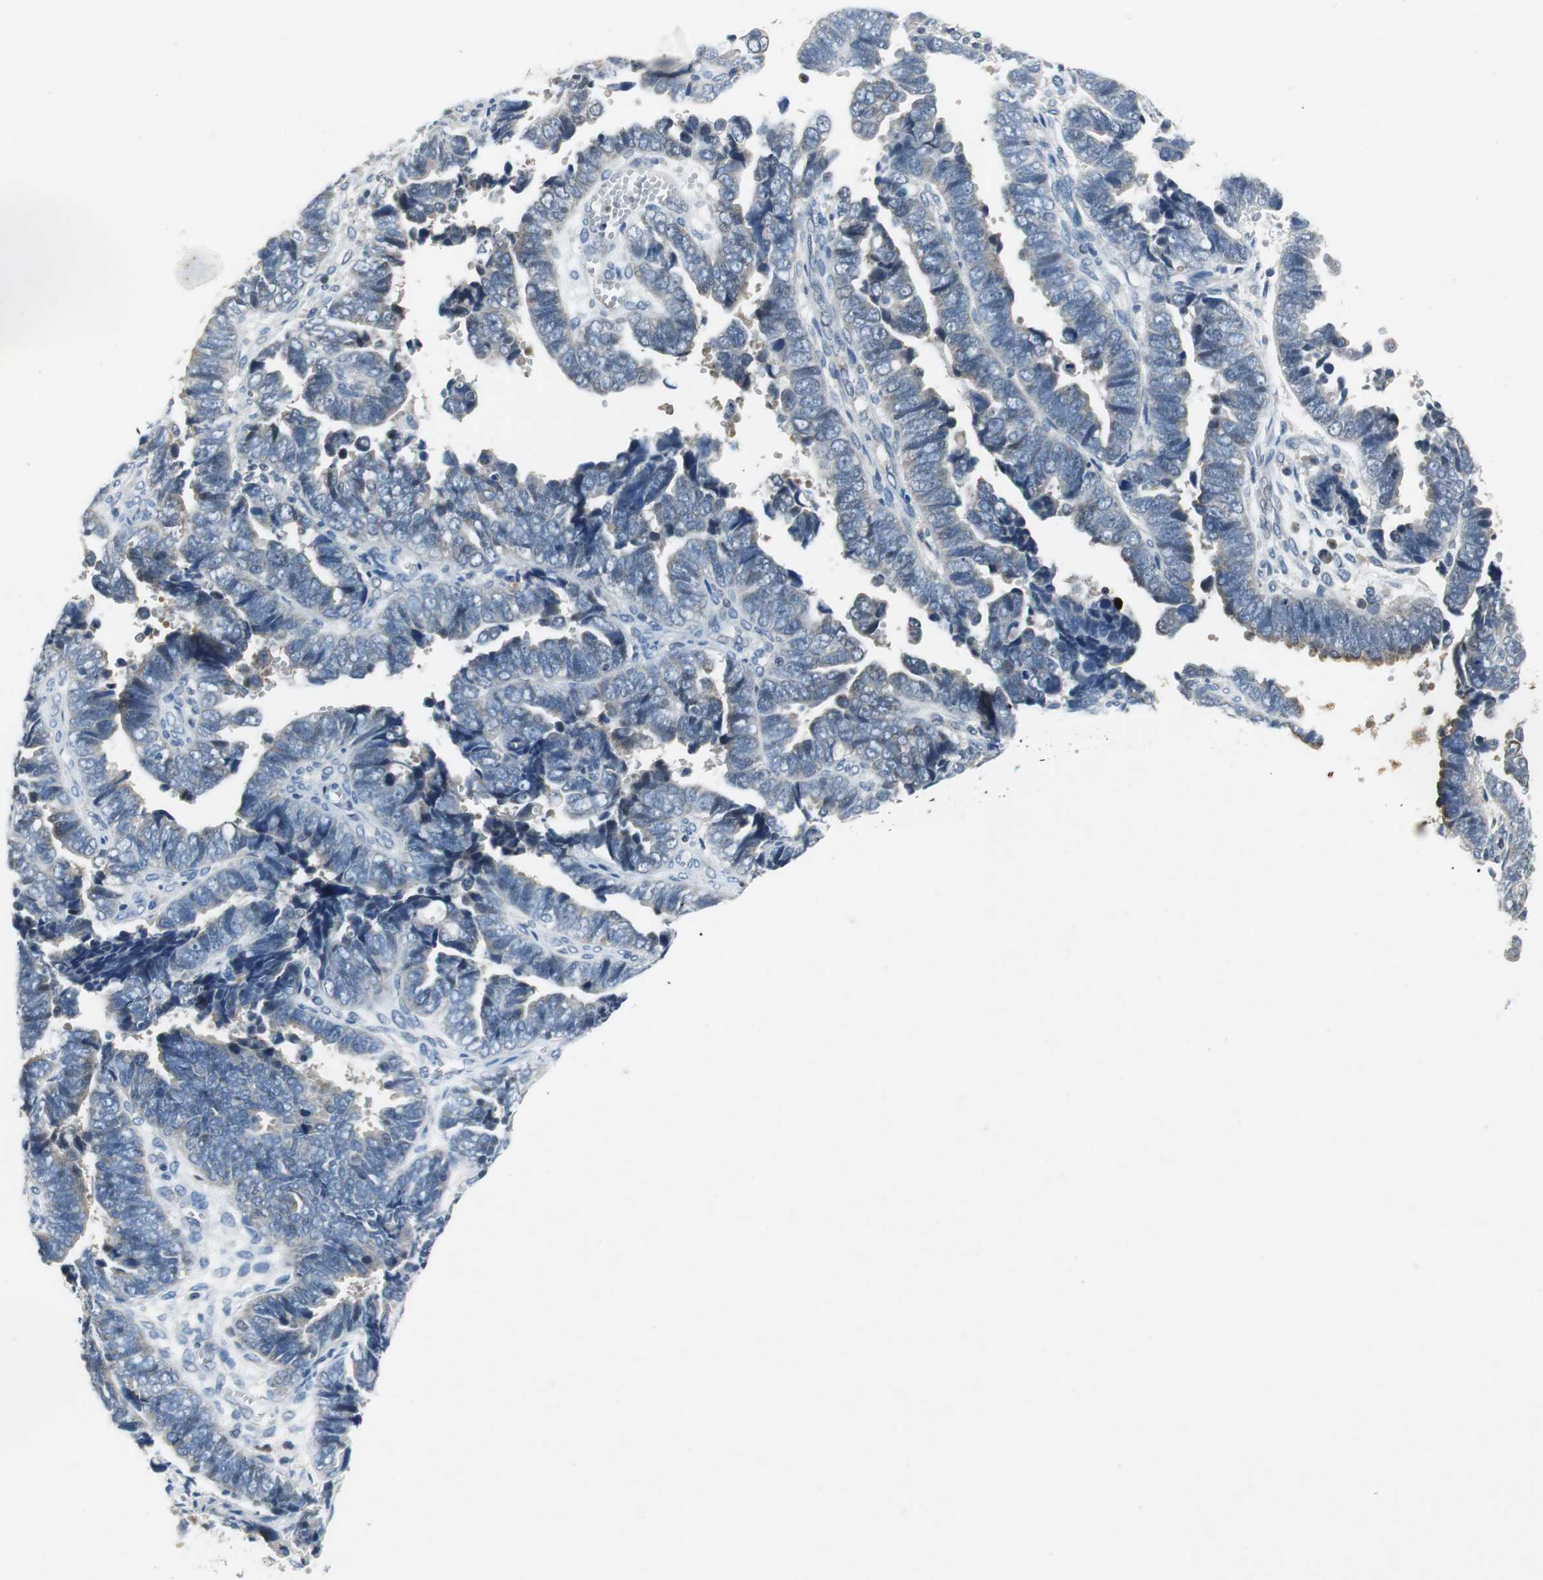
{"staining": {"intensity": "weak", "quantity": "<25%", "location": "cytoplasmic/membranous"}, "tissue": "endometrial cancer", "cell_type": "Tumor cells", "image_type": "cancer", "snomed": [{"axis": "morphology", "description": "Adenocarcinoma, NOS"}, {"axis": "topography", "description": "Endometrium"}], "caption": "Tumor cells are negative for protein expression in human endometrial cancer.", "gene": "ORM1", "patient": {"sex": "female", "age": 75}}